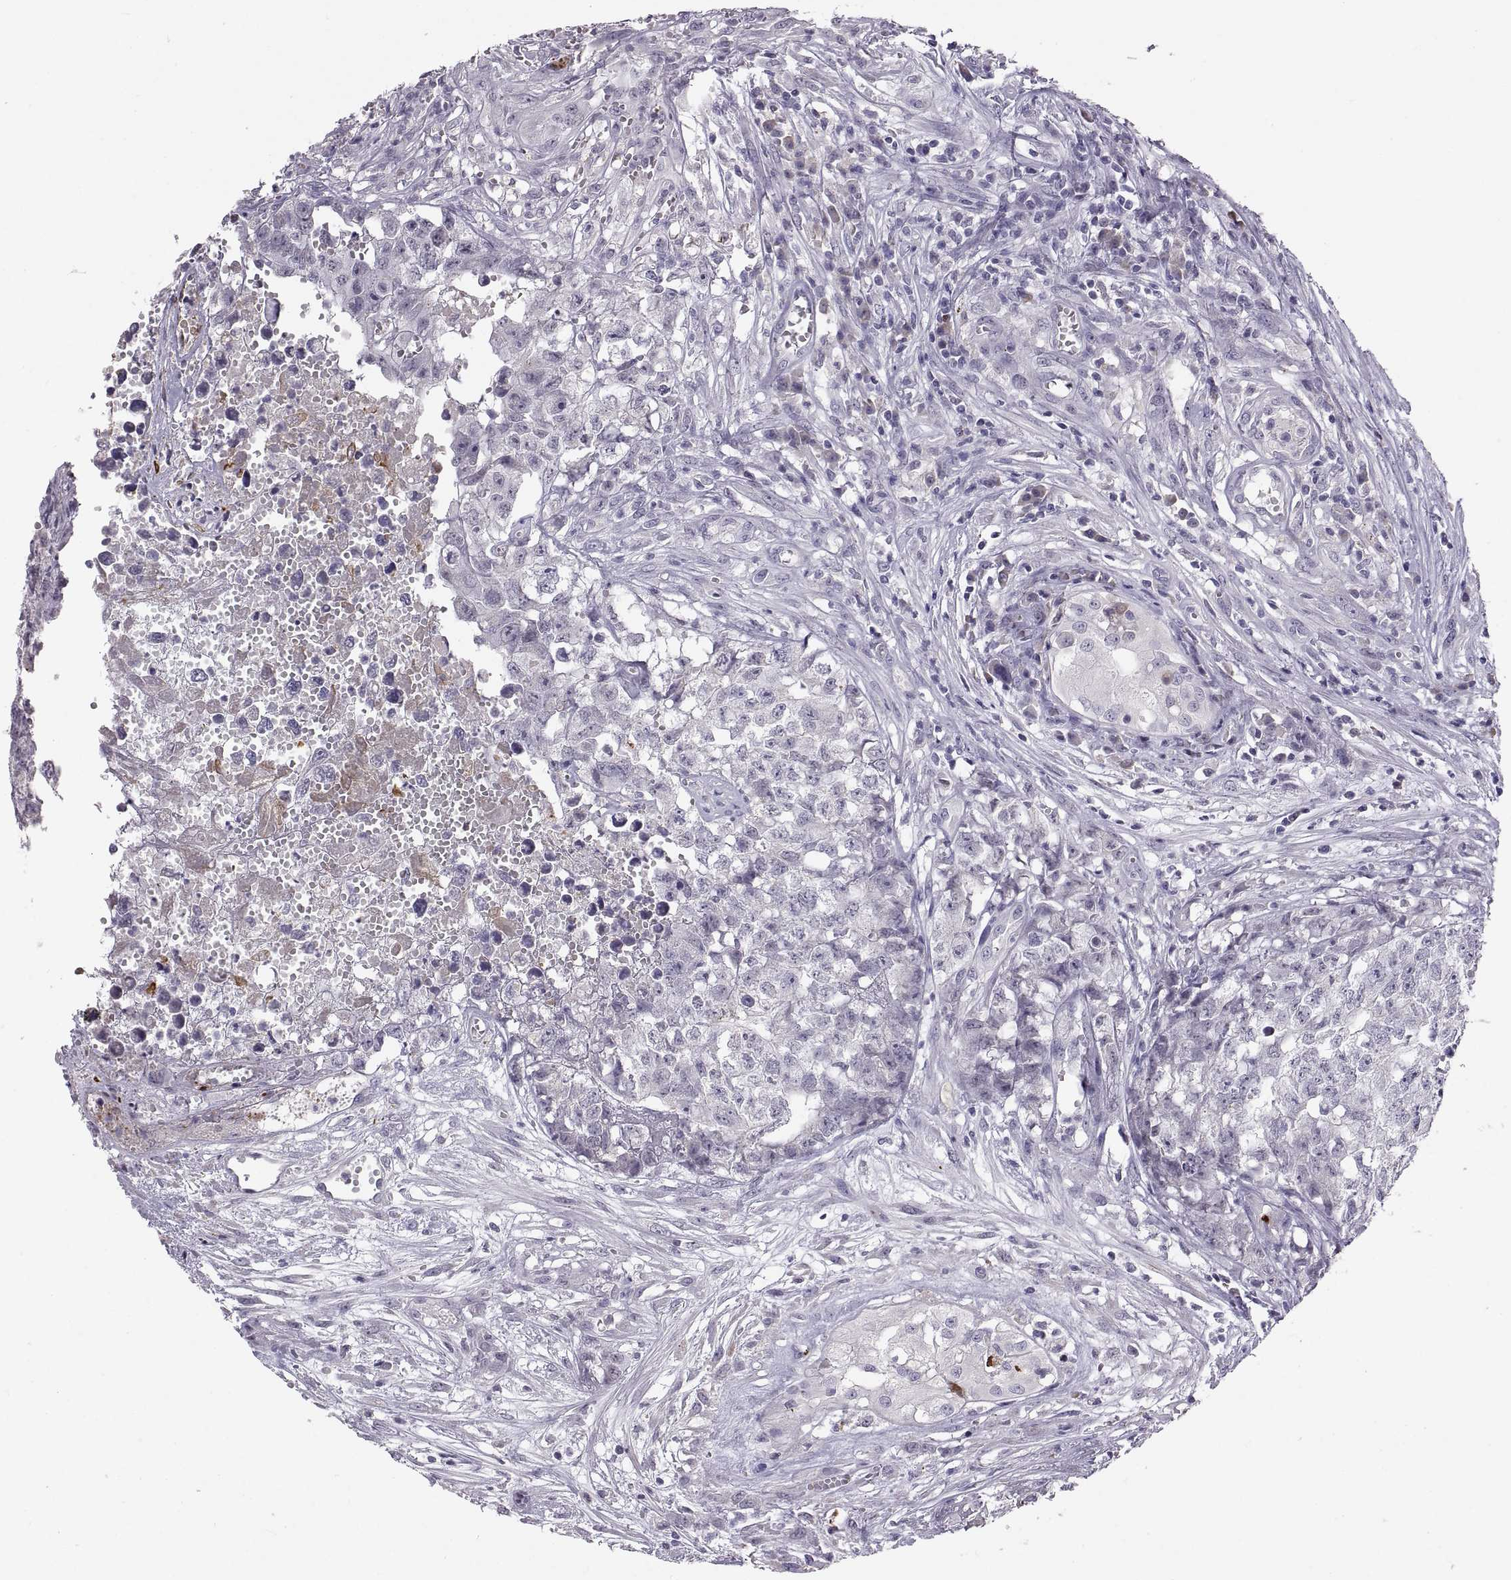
{"staining": {"intensity": "negative", "quantity": "none", "location": "none"}, "tissue": "testis cancer", "cell_type": "Tumor cells", "image_type": "cancer", "snomed": [{"axis": "morphology", "description": "Seminoma, NOS"}, {"axis": "morphology", "description": "Carcinoma, Embryonal, NOS"}, {"axis": "topography", "description": "Testis"}], "caption": "A histopathology image of human testis seminoma is negative for staining in tumor cells.", "gene": "MAGEB18", "patient": {"sex": "male", "age": 22}}